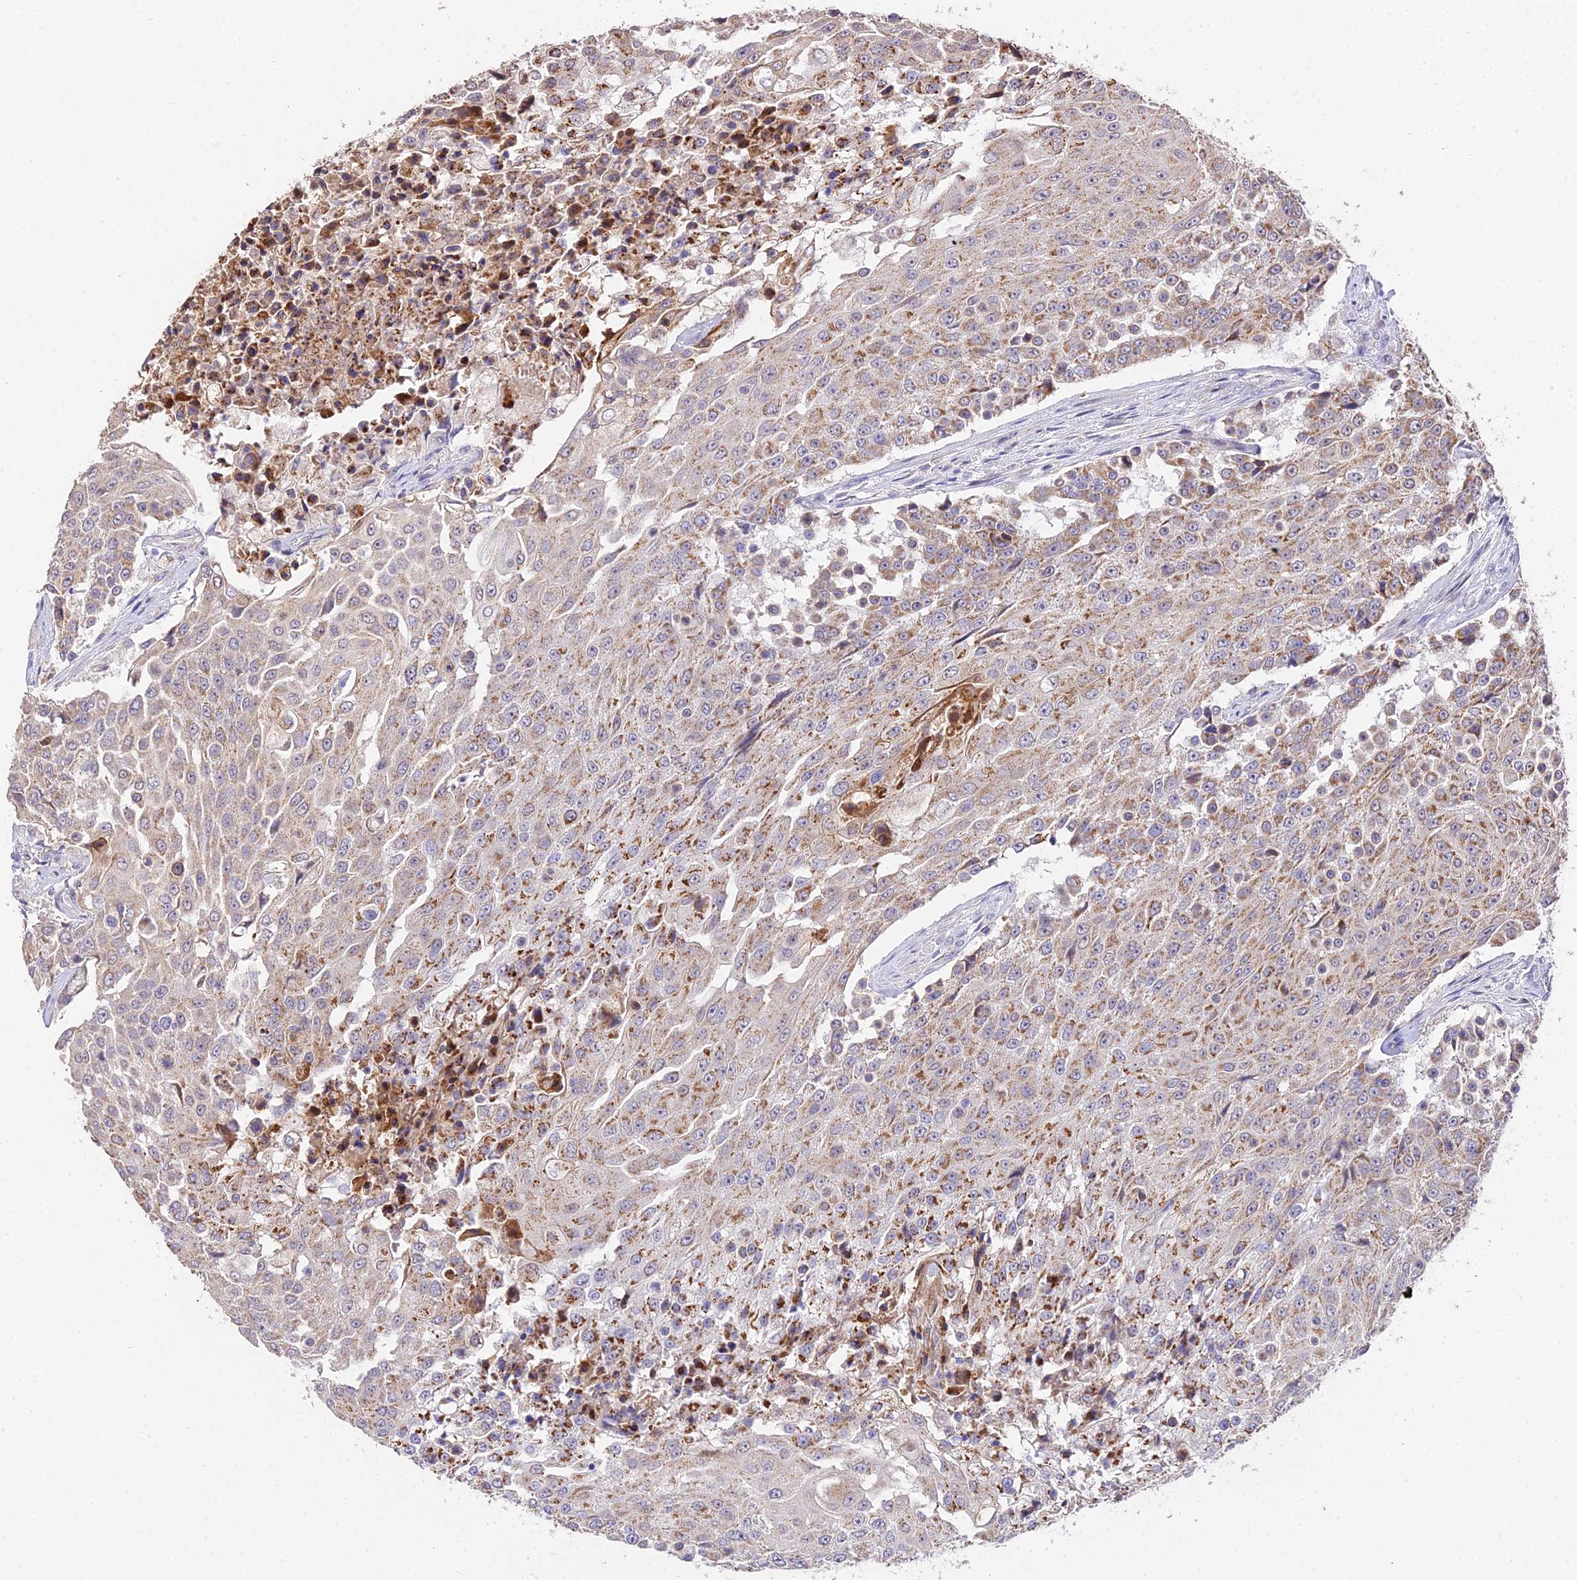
{"staining": {"intensity": "moderate", "quantity": "25%-75%", "location": "cytoplasmic/membranous"}, "tissue": "urothelial cancer", "cell_type": "Tumor cells", "image_type": "cancer", "snomed": [{"axis": "morphology", "description": "Urothelial carcinoma, High grade"}, {"axis": "topography", "description": "Urinary bladder"}], "caption": "High-magnification brightfield microscopy of urothelial cancer stained with DAB (3,3'-diaminobenzidine) (brown) and counterstained with hematoxylin (blue). tumor cells exhibit moderate cytoplasmic/membranous expression is present in about25%-75% of cells.", "gene": "WDR5B", "patient": {"sex": "female", "age": 63}}